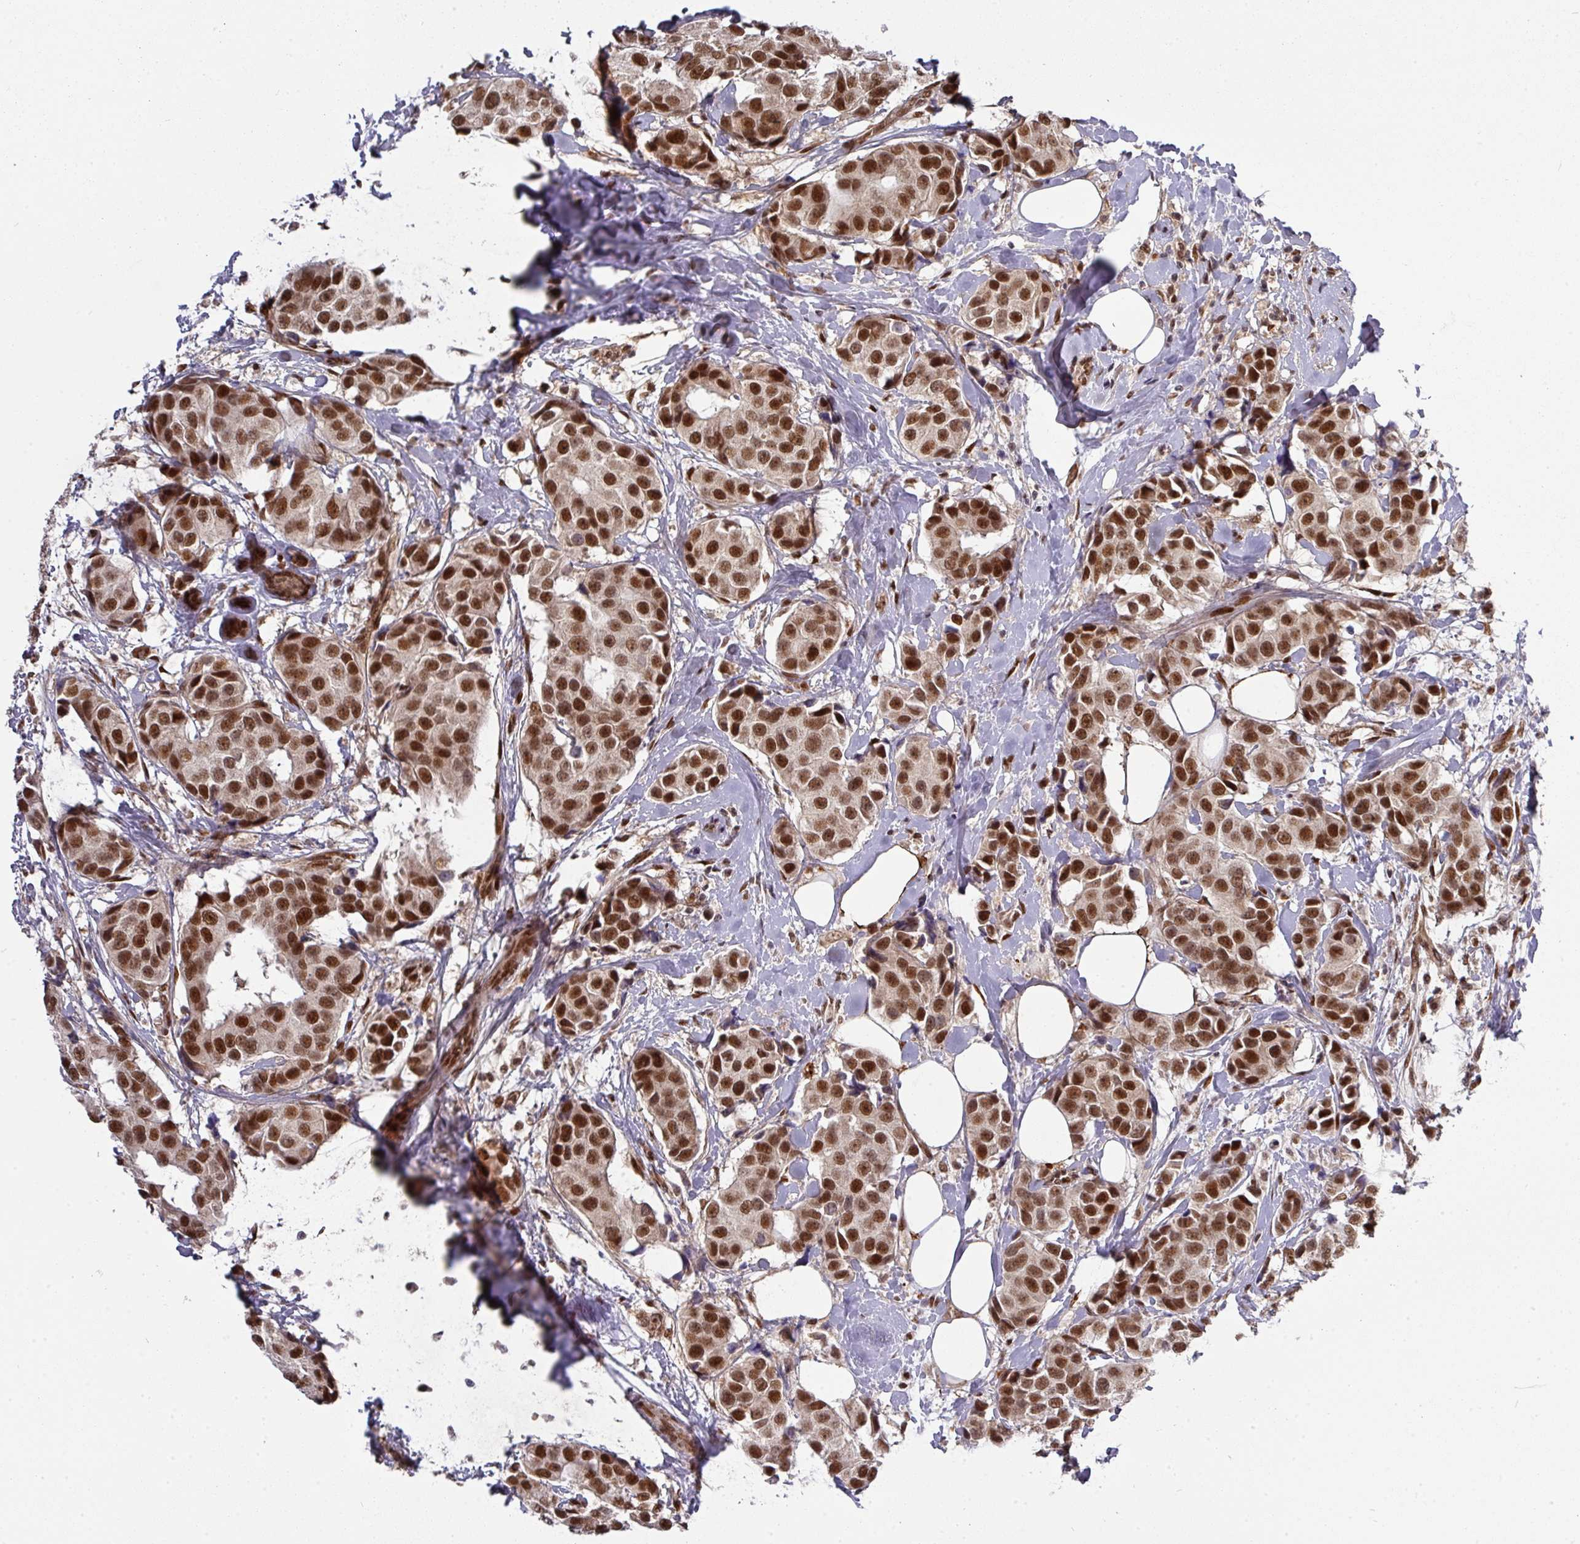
{"staining": {"intensity": "strong", "quantity": ">75%", "location": "nuclear"}, "tissue": "breast cancer", "cell_type": "Tumor cells", "image_type": "cancer", "snomed": [{"axis": "morphology", "description": "Normal tissue, NOS"}, {"axis": "morphology", "description": "Duct carcinoma"}, {"axis": "topography", "description": "Breast"}], "caption": "Breast cancer tissue reveals strong nuclear expression in approximately >75% of tumor cells, visualized by immunohistochemistry.", "gene": "CIC", "patient": {"sex": "female", "age": 39}}